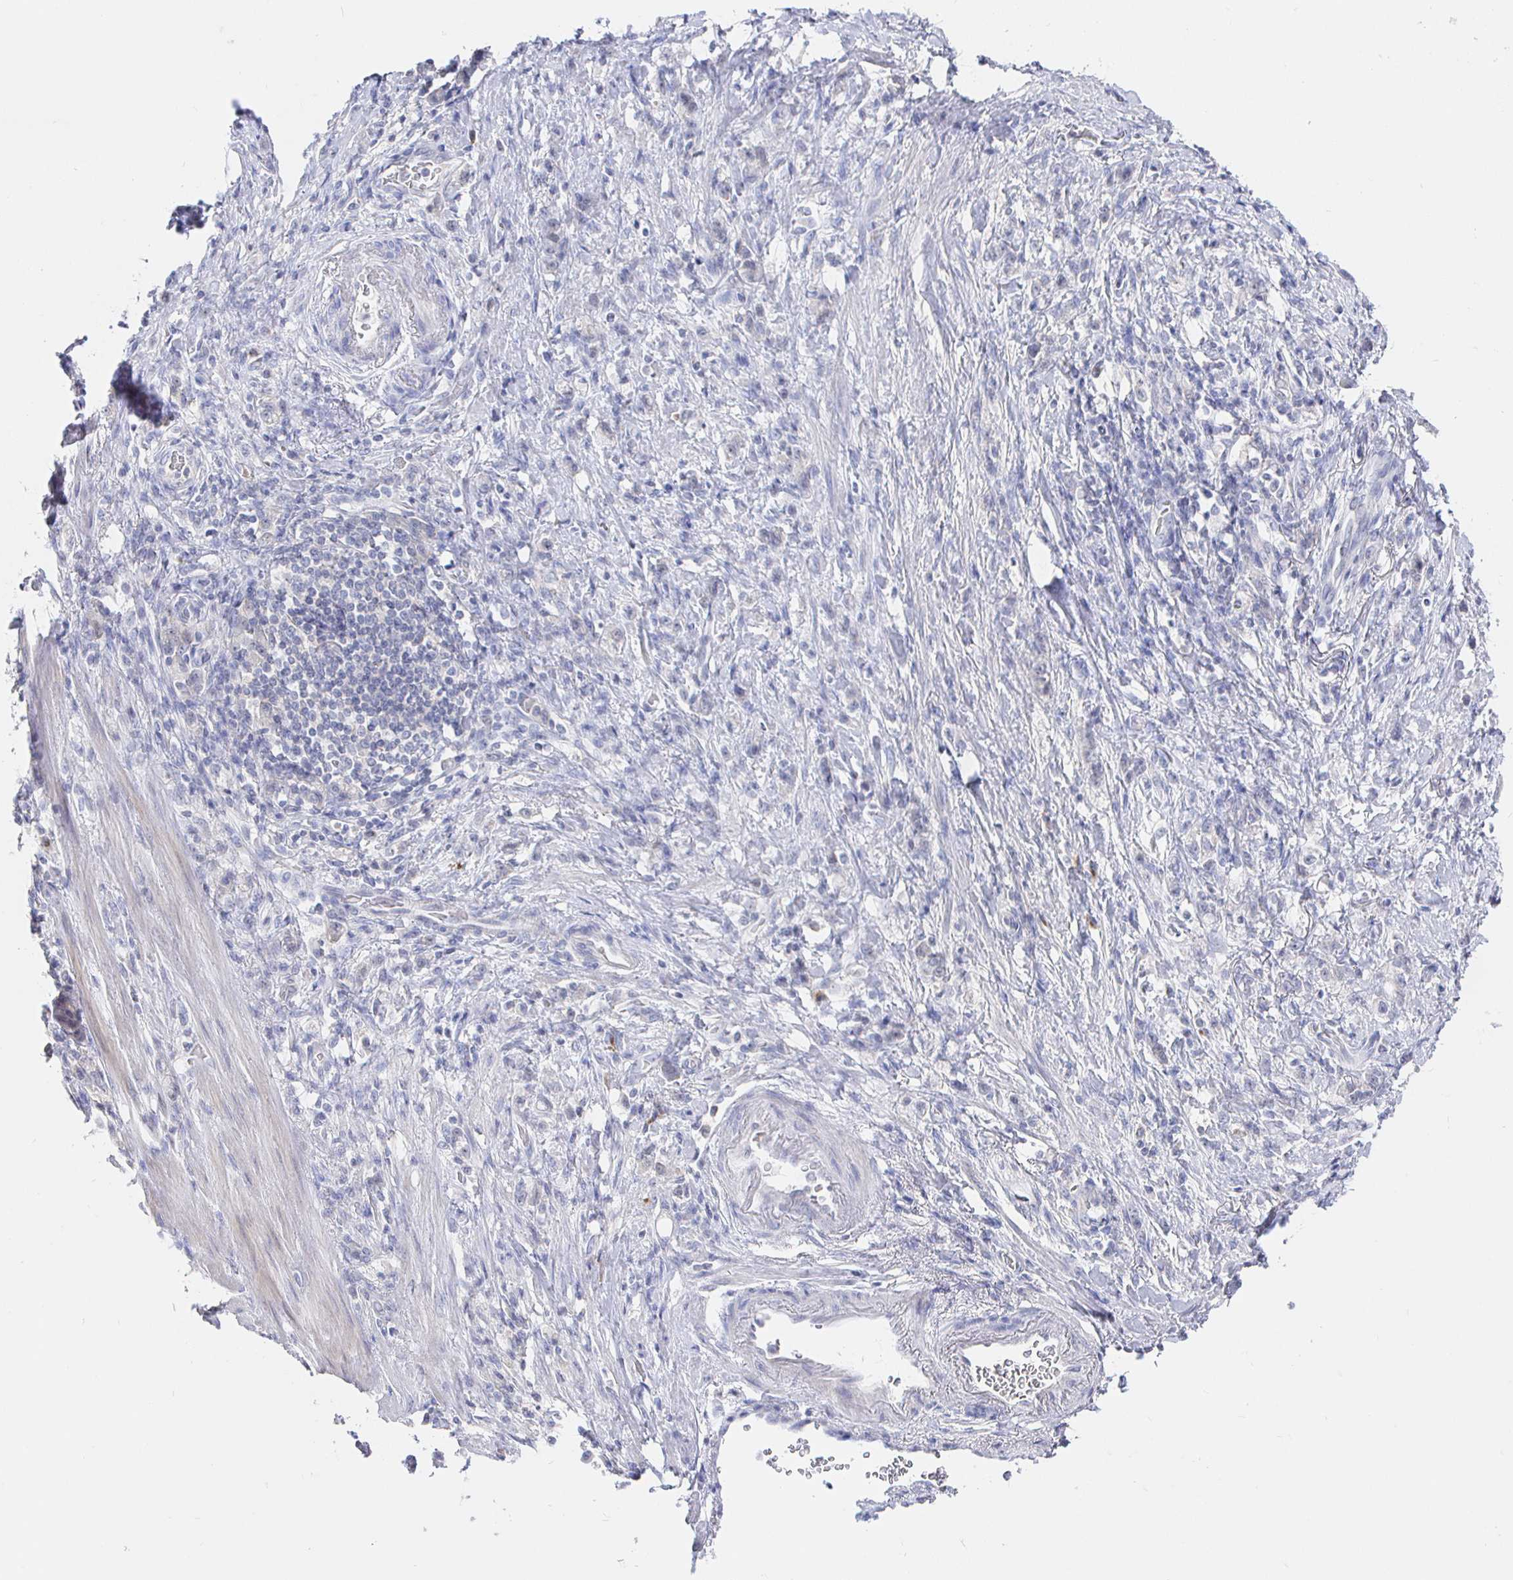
{"staining": {"intensity": "negative", "quantity": "none", "location": "none"}, "tissue": "stomach cancer", "cell_type": "Tumor cells", "image_type": "cancer", "snomed": [{"axis": "morphology", "description": "Adenocarcinoma, NOS"}, {"axis": "topography", "description": "Stomach"}], "caption": "There is no significant staining in tumor cells of adenocarcinoma (stomach).", "gene": "LRRC23", "patient": {"sex": "male", "age": 77}}